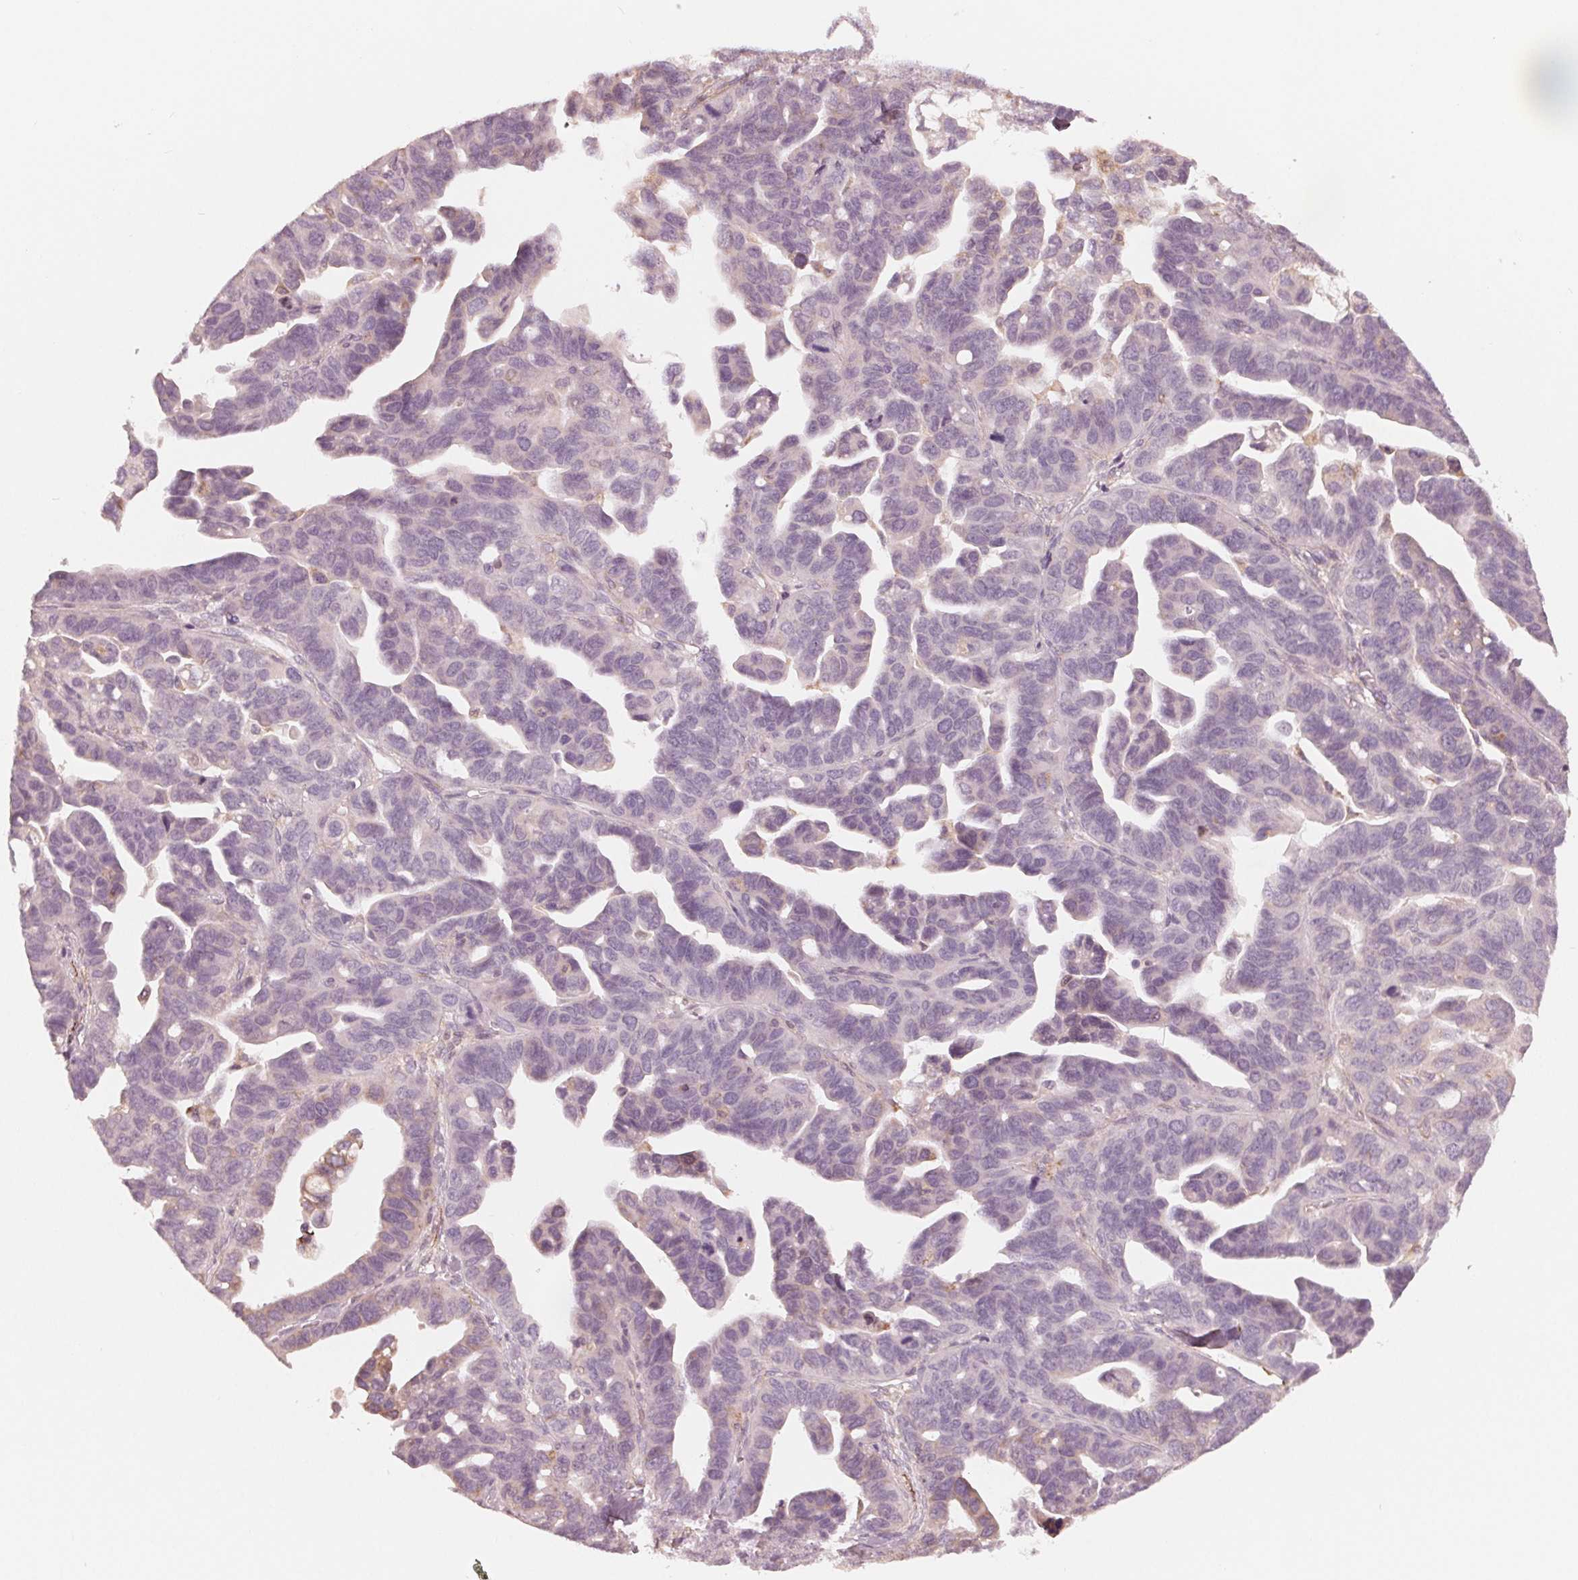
{"staining": {"intensity": "negative", "quantity": "none", "location": "none"}, "tissue": "ovarian cancer", "cell_type": "Tumor cells", "image_type": "cancer", "snomed": [{"axis": "morphology", "description": "Cystadenocarcinoma, serous, NOS"}, {"axis": "topography", "description": "Ovary"}], "caption": "Protein analysis of serous cystadenocarcinoma (ovarian) displays no significant staining in tumor cells.", "gene": "MIER3", "patient": {"sex": "female", "age": 69}}